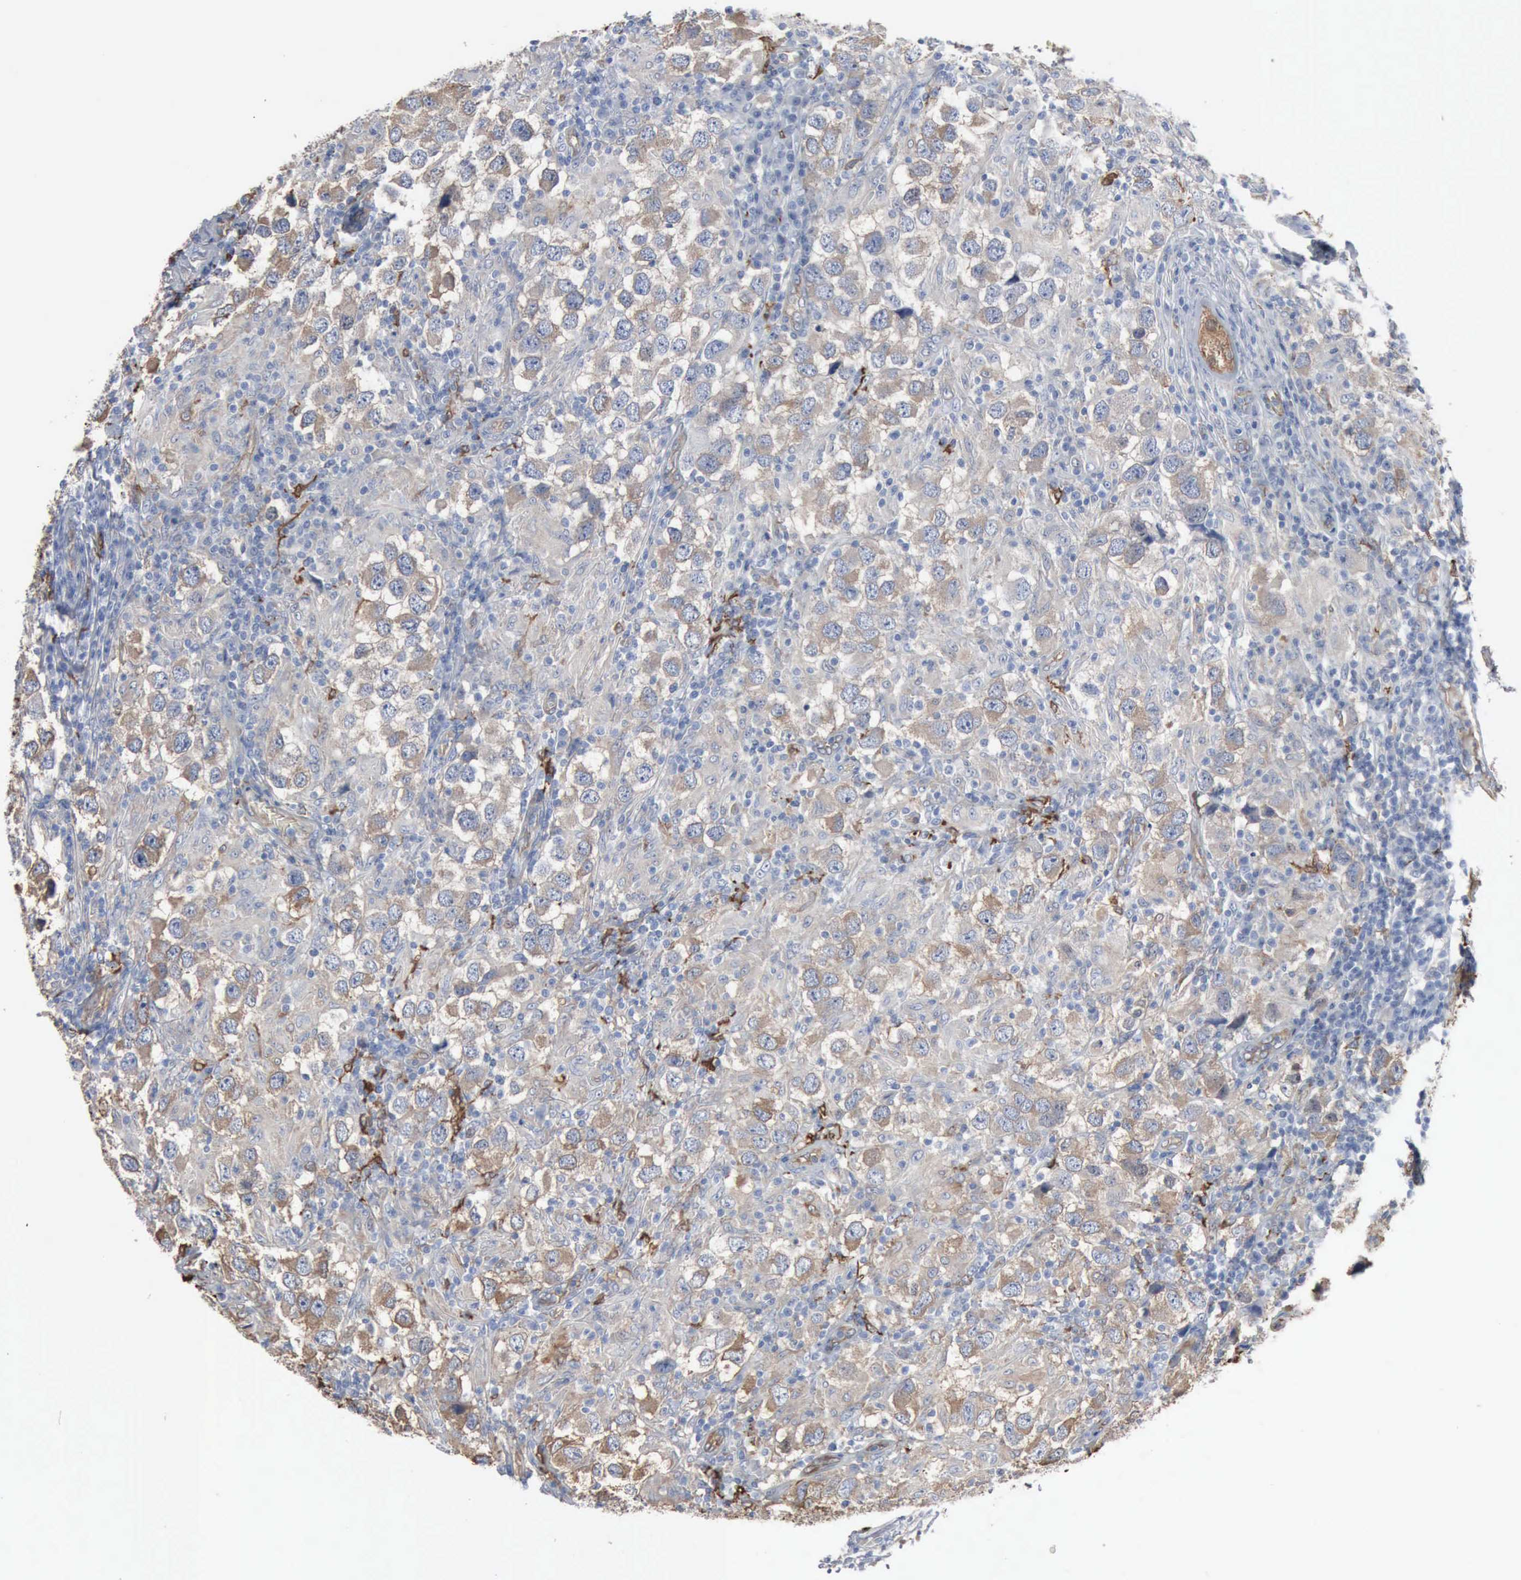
{"staining": {"intensity": "weak", "quantity": "25%-75%", "location": "cytoplasmic/membranous"}, "tissue": "testis cancer", "cell_type": "Tumor cells", "image_type": "cancer", "snomed": [{"axis": "morphology", "description": "Carcinoma, Embryonal, NOS"}, {"axis": "topography", "description": "Testis"}], "caption": "Tumor cells display low levels of weak cytoplasmic/membranous positivity in about 25%-75% of cells in embryonal carcinoma (testis). (DAB = brown stain, brightfield microscopy at high magnification).", "gene": "FSCN1", "patient": {"sex": "male", "age": 21}}